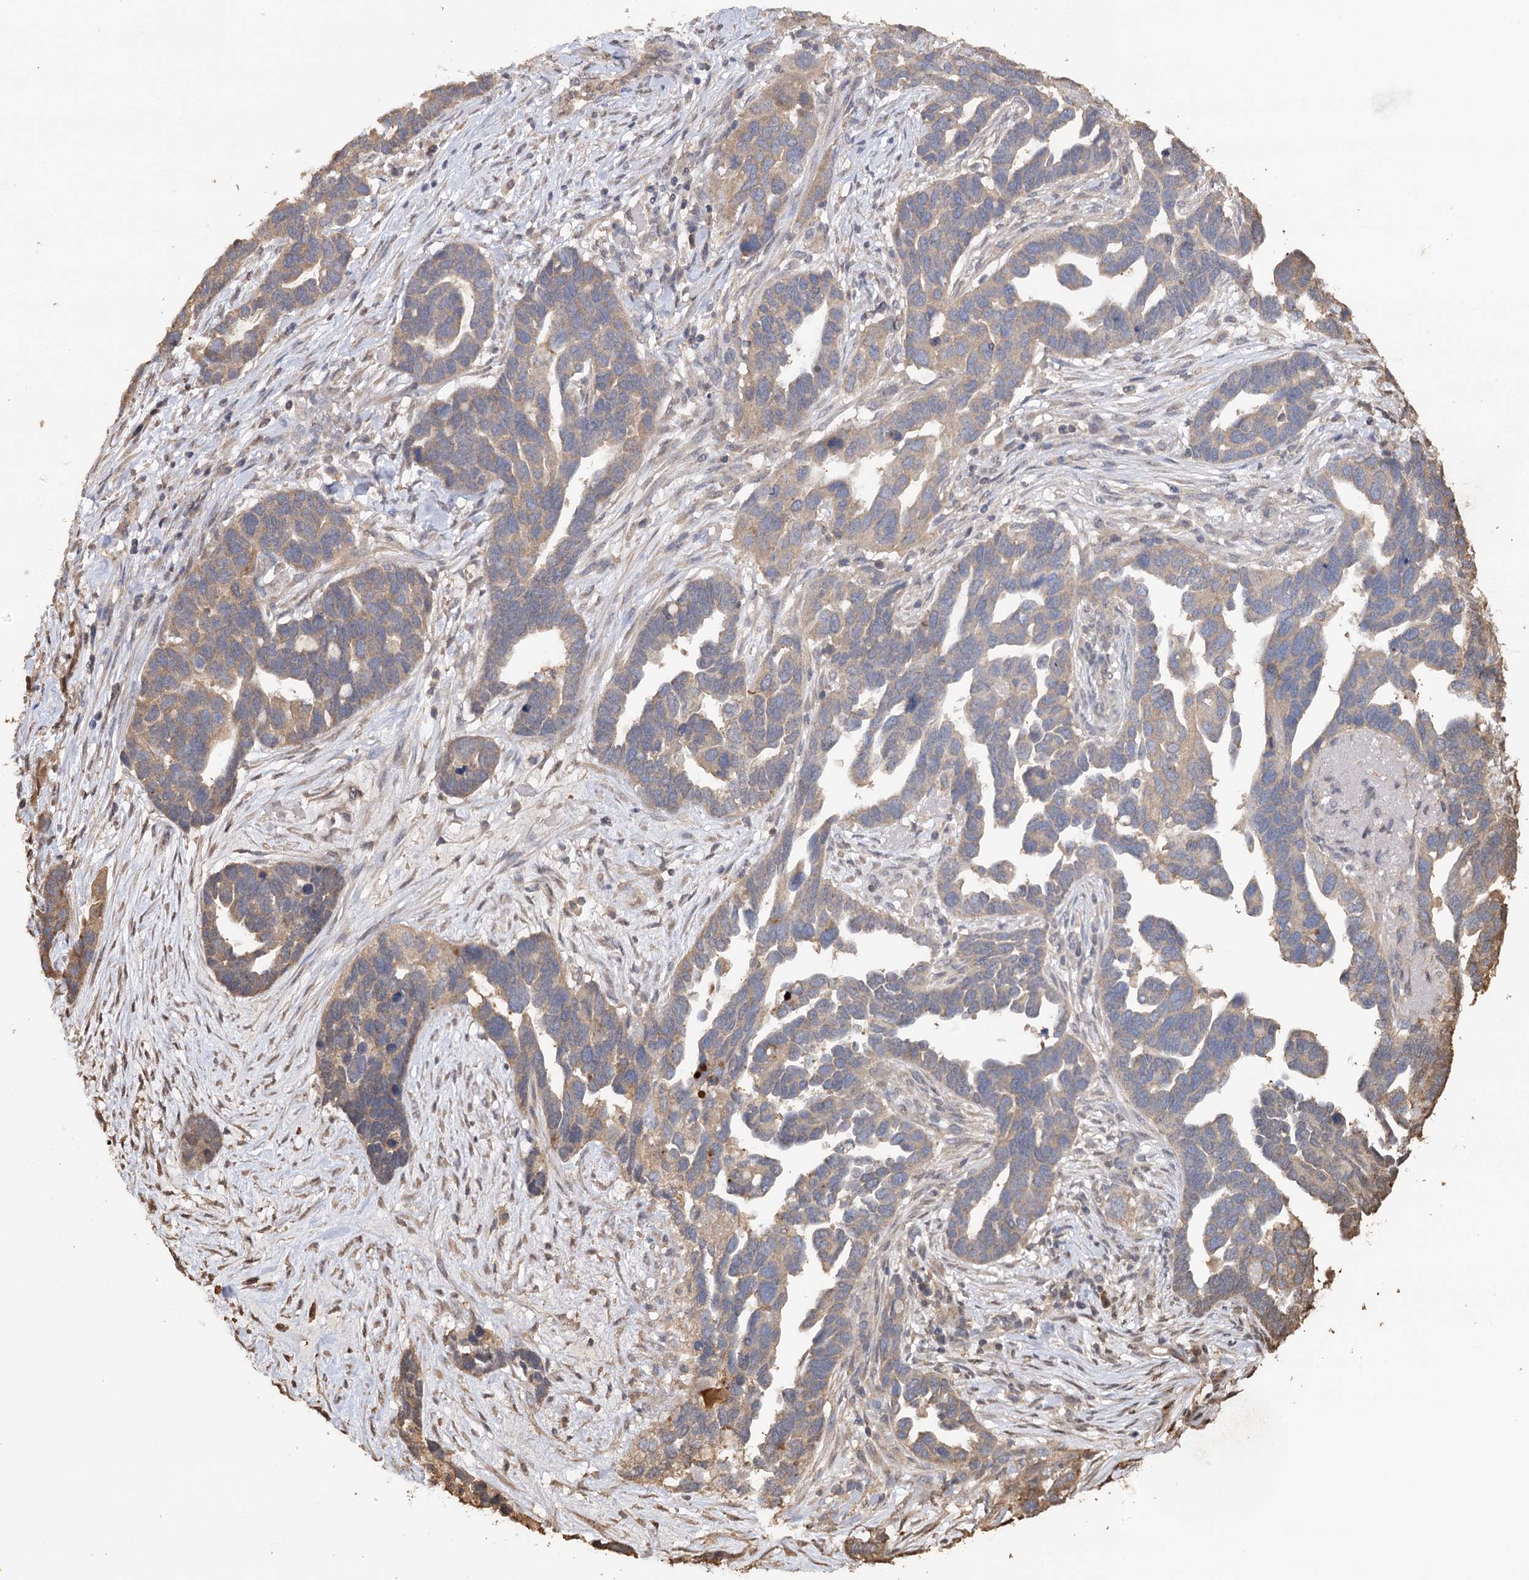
{"staining": {"intensity": "moderate", "quantity": ">75%", "location": "cytoplasmic/membranous"}, "tissue": "ovarian cancer", "cell_type": "Tumor cells", "image_type": "cancer", "snomed": [{"axis": "morphology", "description": "Cystadenocarcinoma, serous, NOS"}, {"axis": "topography", "description": "Ovary"}], "caption": "DAB (3,3'-diaminobenzidine) immunohistochemical staining of serous cystadenocarcinoma (ovarian) demonstrates moderate cytoplasmic/membranous protein staining in approximately >75% of tumor cells.", "gene": "ARL13A", "patient": {"sex": "female", "age": 54}}